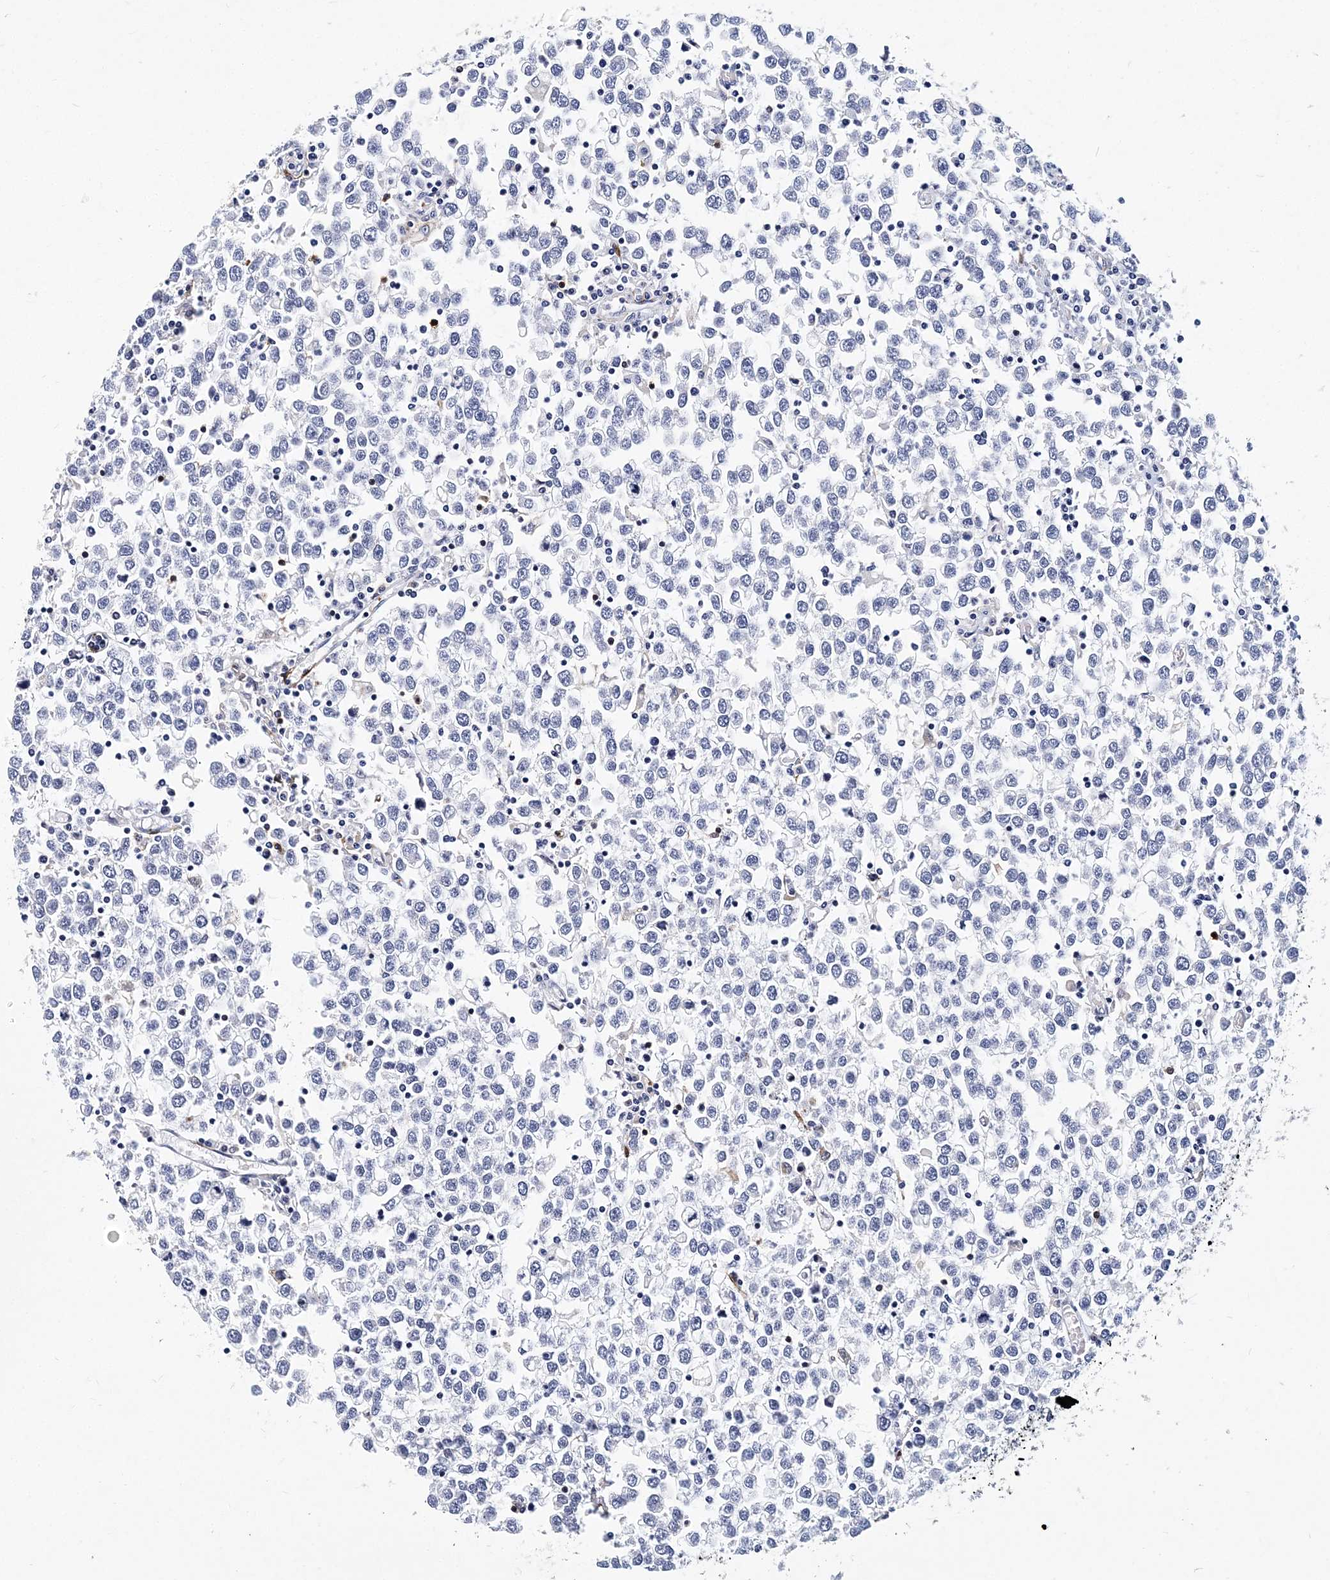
{"staining": {"intensity": "negative", "quantity": "none", "location": "none"}, "tissue": "testis cancer", "cell_type": "Tumor cells", "image_type": "cancer", "snomed": [{"axis": "morphology", "description": "Seminoma, NOS"}, {"axis": "topography", "description": "Testis"}], "caption": "DAB immunohistochemical staining of testis cancer demonstrates no significant staining in tumor cells.", "gene": "ITGA2B", "patient": {"sex": "male", "age": 65}}